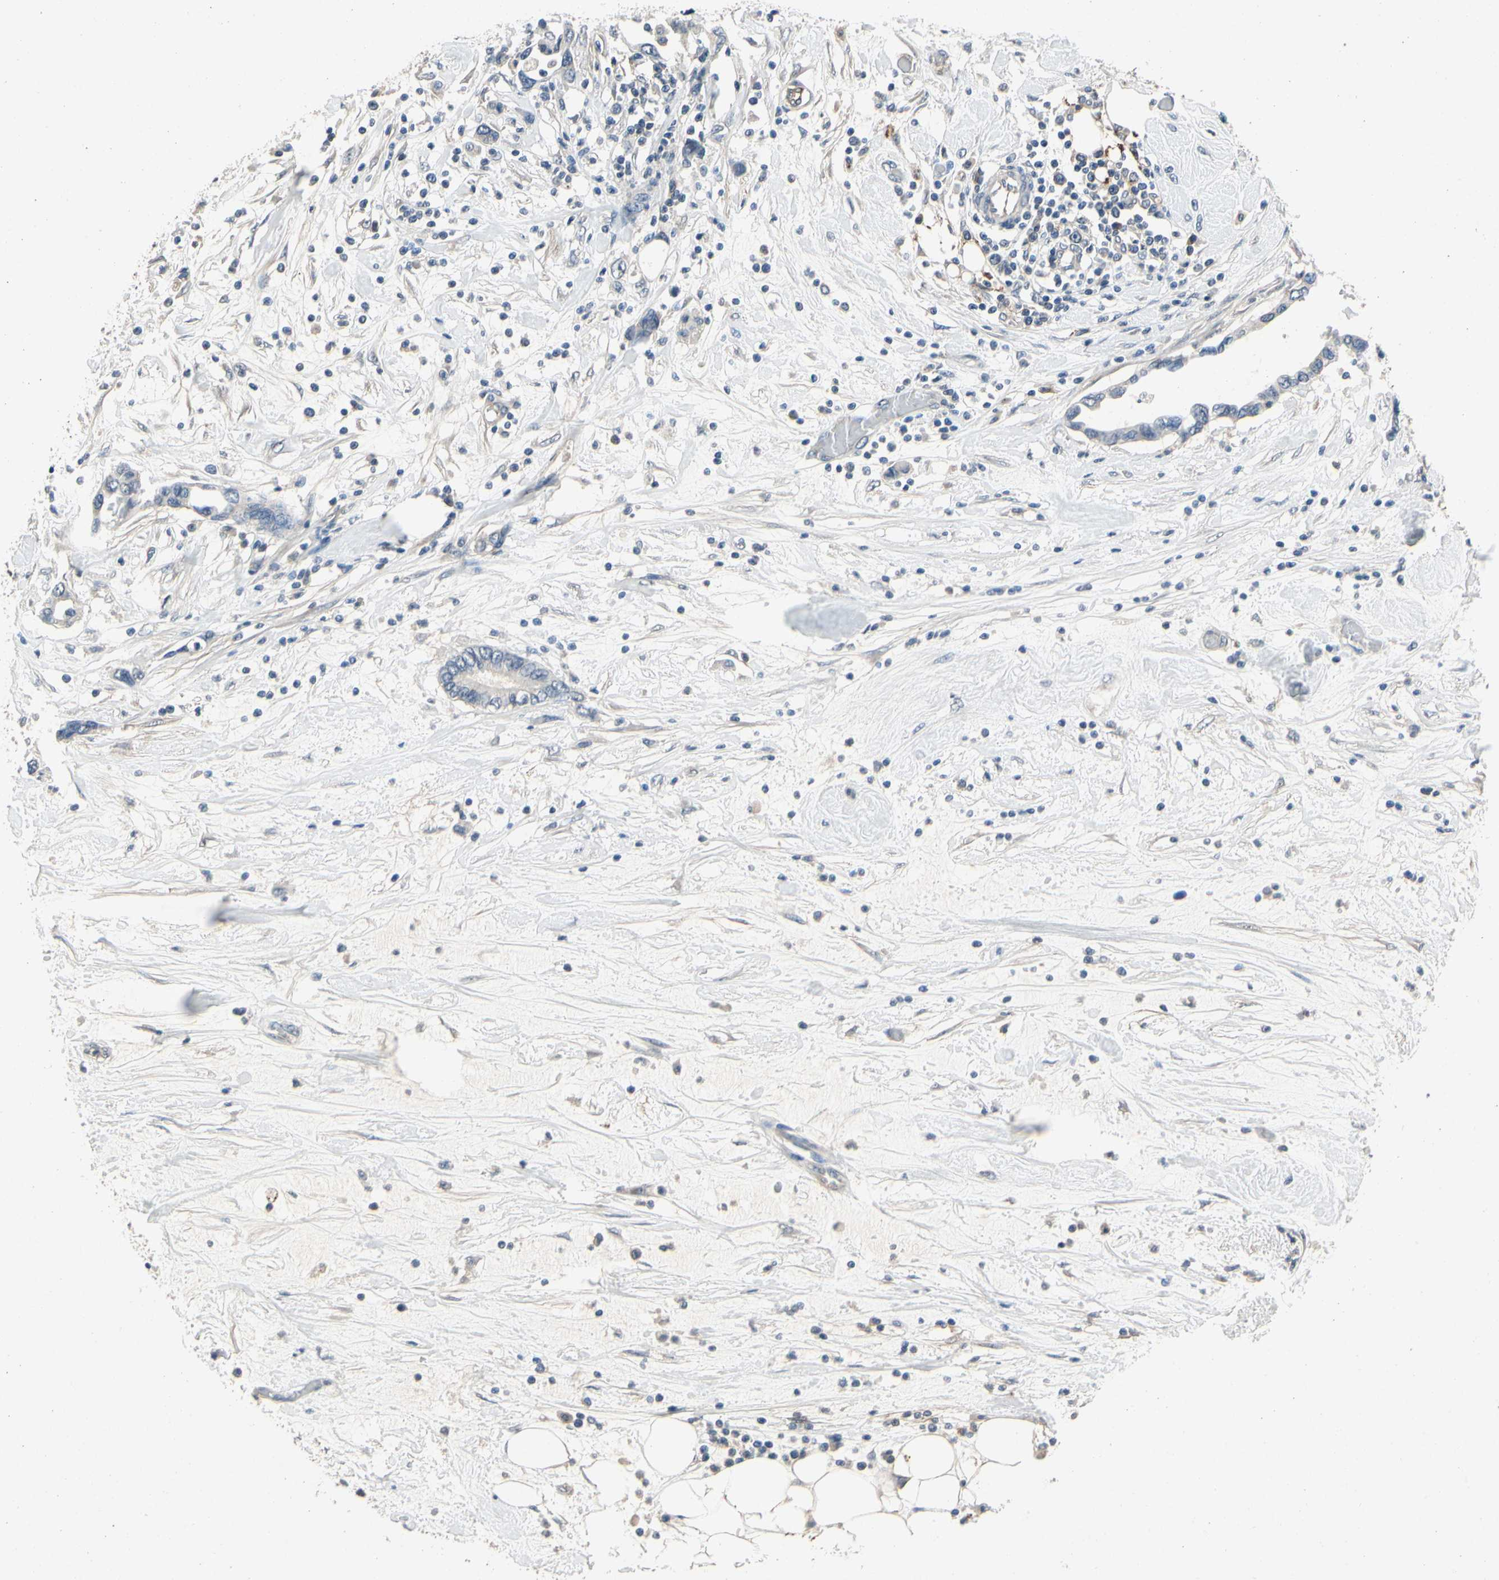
{"staining": {"intensity": "negative", "quantity": "none", "location": "none"}, "tissue": "pancreatic cancer", "cell_type": "Tumor cells", "image_type": "cancer", "snomed": [{"axis": "morphology", "description": "Adenocarcinoma, NOS"}, {"axis": "topography", "description": "Pancreas"}], "caption": "This is an immunohistochemistry micrograph of pancreatic cancer. There is no staining in tumor cells.", "gene": "ALPL", "patient": {"sex": "female", "age": 57}}